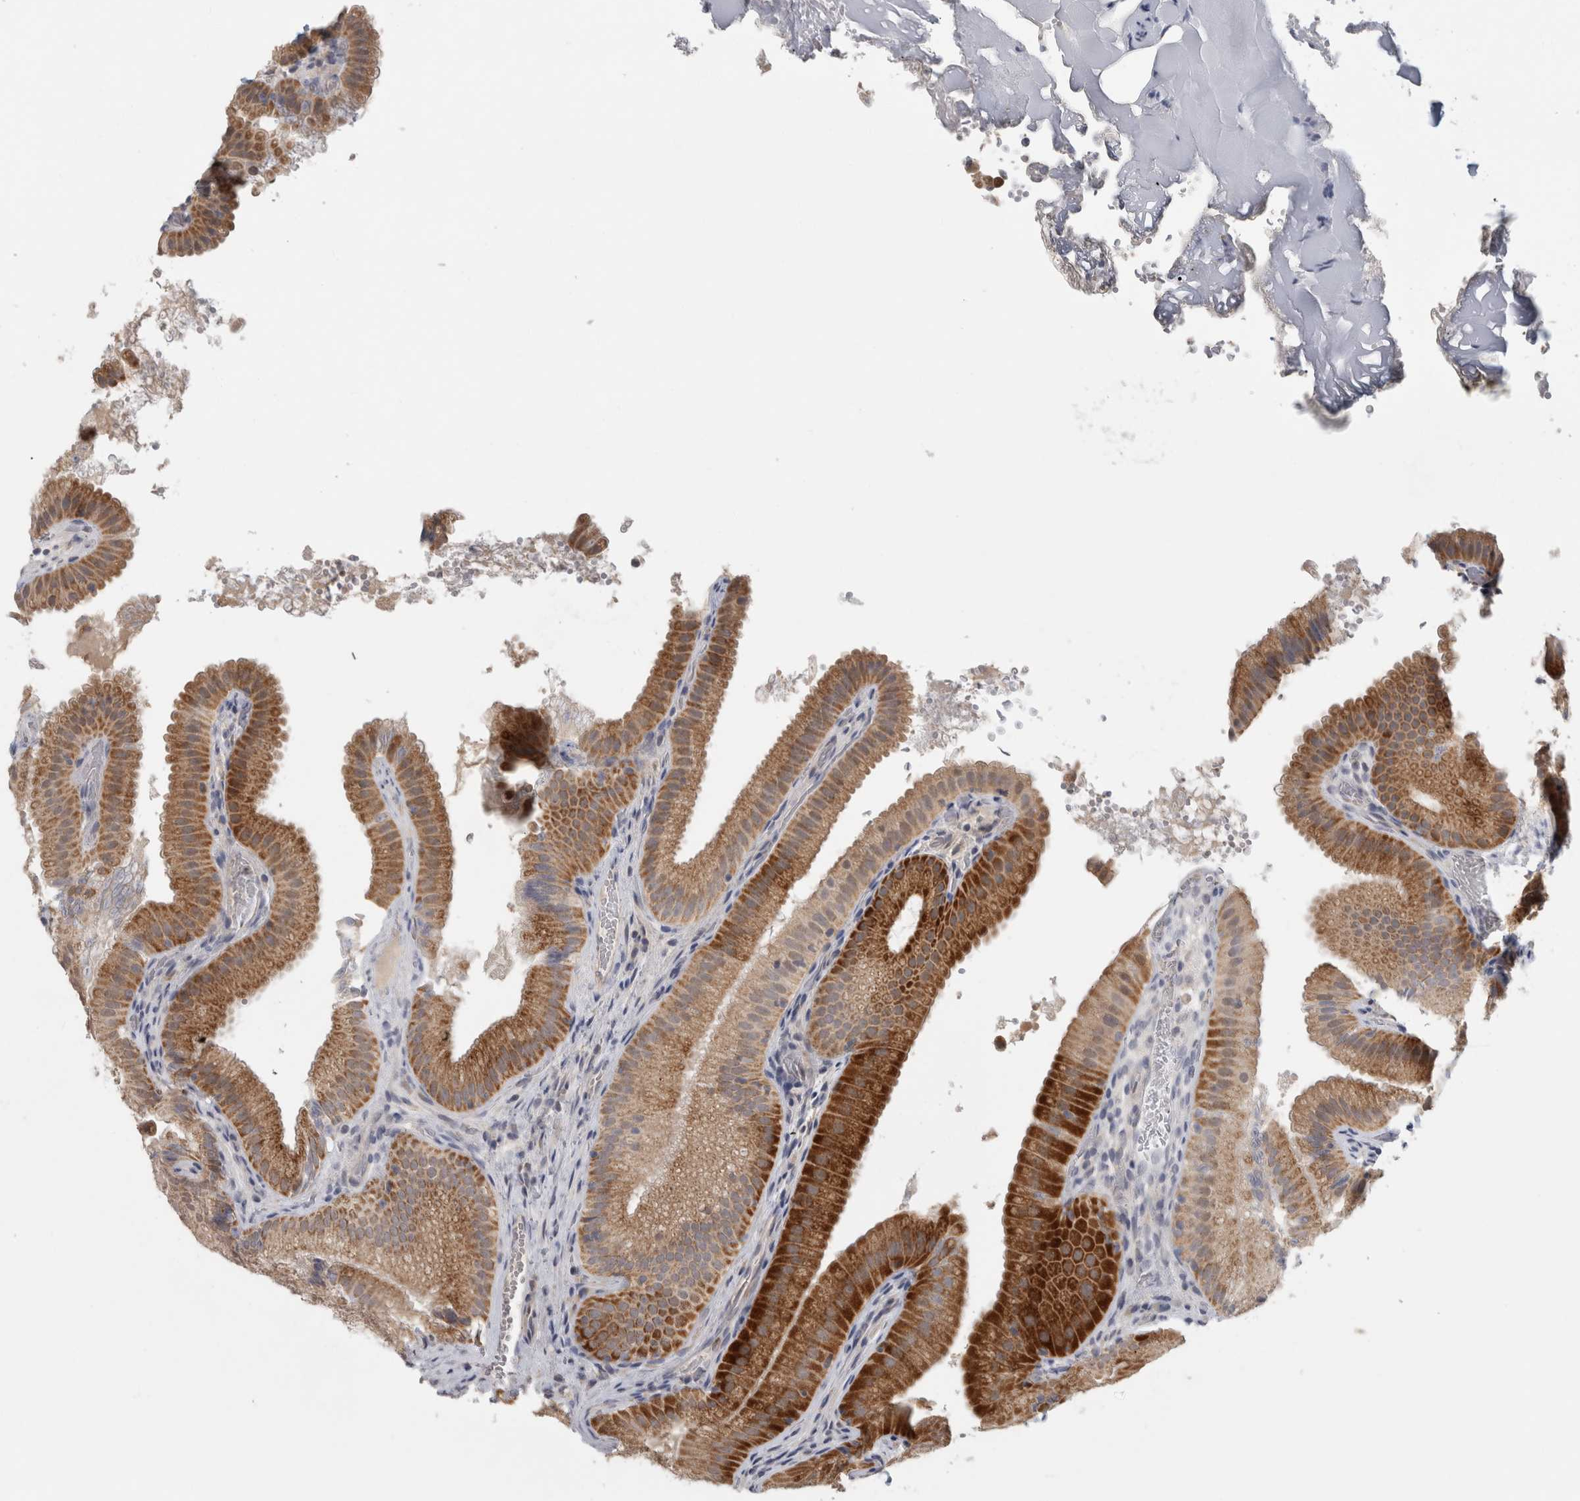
{"staining": {"intensity": "strong", "quantity": "25%-75%", "location": "cytoplasmic/membranous"}, "tissue": "gallbladder", "cell_type": "Glandular cells", "image_type": "normal", "snomed": [{"axis": "morphology", "description": "Normal tissue, NOS"}, {"axis": "topography", "description": "Gallbladder"}], "caption": "A brown stain labels strong cytoplasmic/membranous staining of a protein in glandular cells of unremarkable gallbladder. (DAB = brown stain, brightfield microscopy at high magnification).", "gene": "RAB18", "patient": {"sex": "female", "age": 30}}